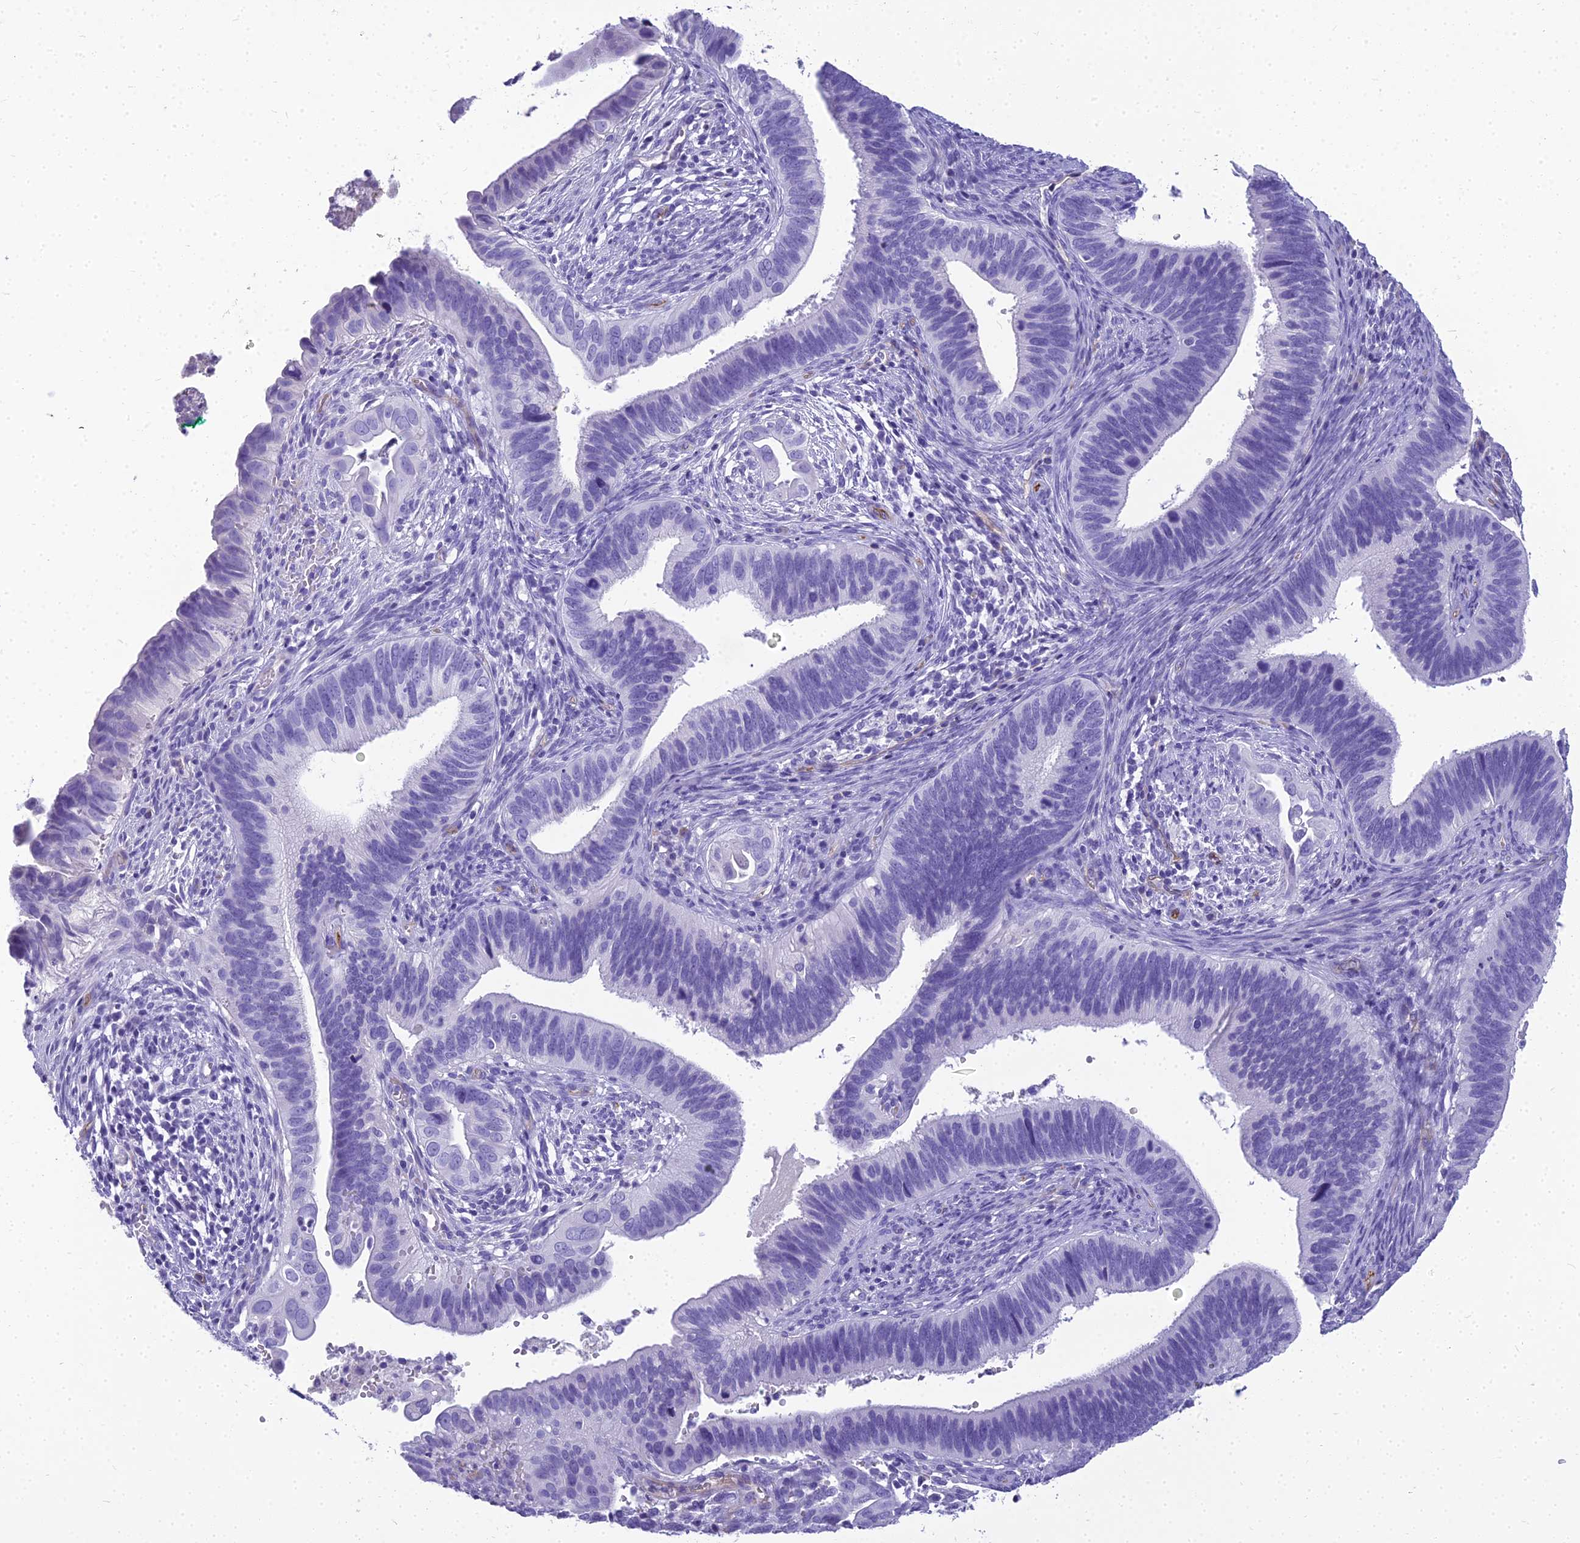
{"staining": {"intensity": "negative", "quantity": "none", "location": "none"}, "tissue": "cervical cancer", "cell_type": "Tumor cells", "image_type": "cancer", "snomed": [{"axis": "morphology", "description": "Adenocarcinoma, NOS"}, {"axis": "topography", "description": "Cervix"}], "caption": "The histopathology image displays no significant staining in tumor cells of cervical cancer (adenocarcinoma).", "gene": "NINJ1", "patient": {"sex": "female", "age": 42}}